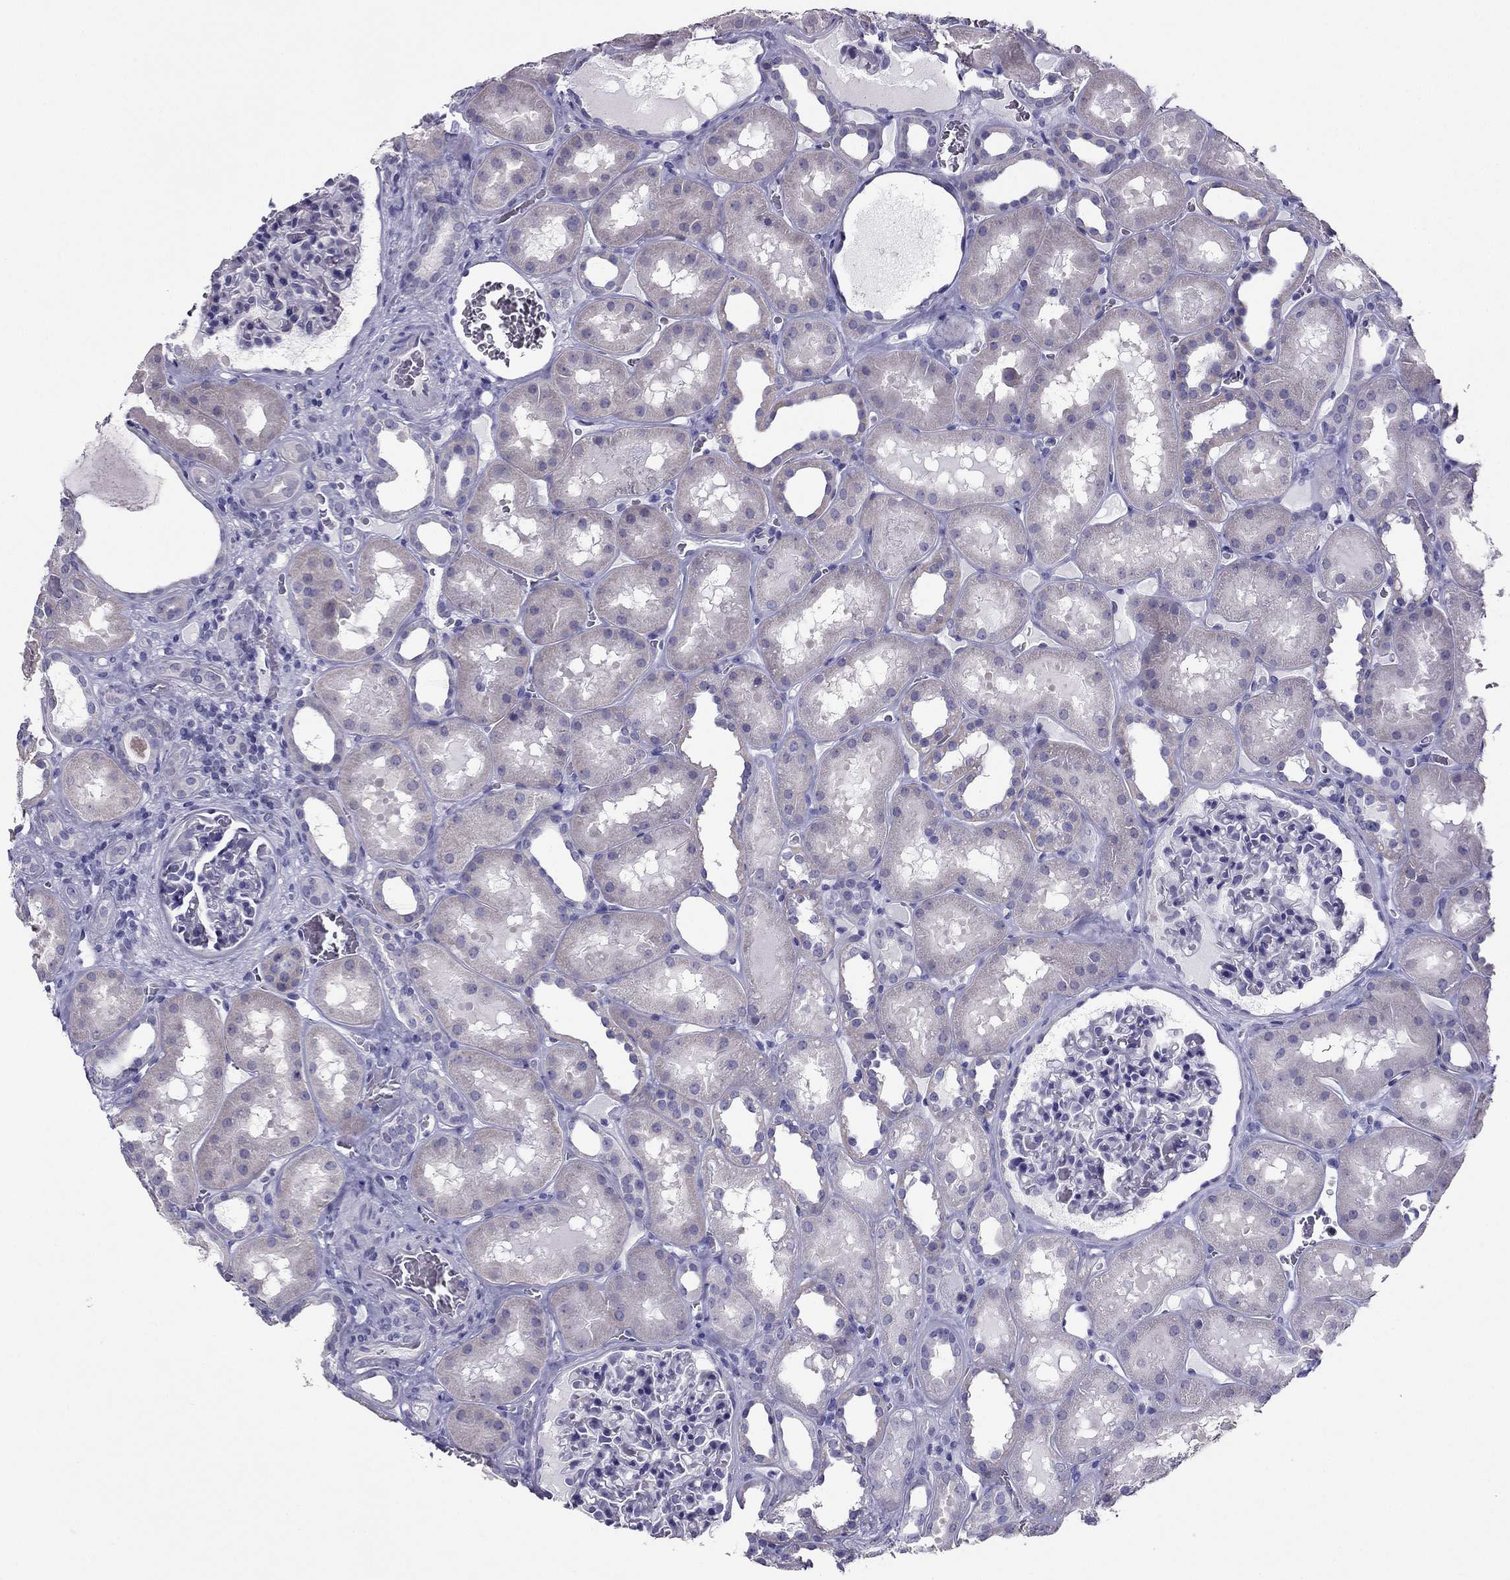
{"staining": {"intensity": "negative", "quantity": "none", "location": "none"}, "tissue": "kidney", "cell_type": "Cells in glomeruli", "image_type": "normal", "snomed": [{"axis": "morphology", "description": "Normal tissue, NOS"}, {"axis": "topography", "description": "Kidney"}], "caption": "The IHC photomicrograph has no significant expression in cells in glomeruli of kidney.", "gene": "PDE6A", "patient": {"sex": "female", "age": 41}}